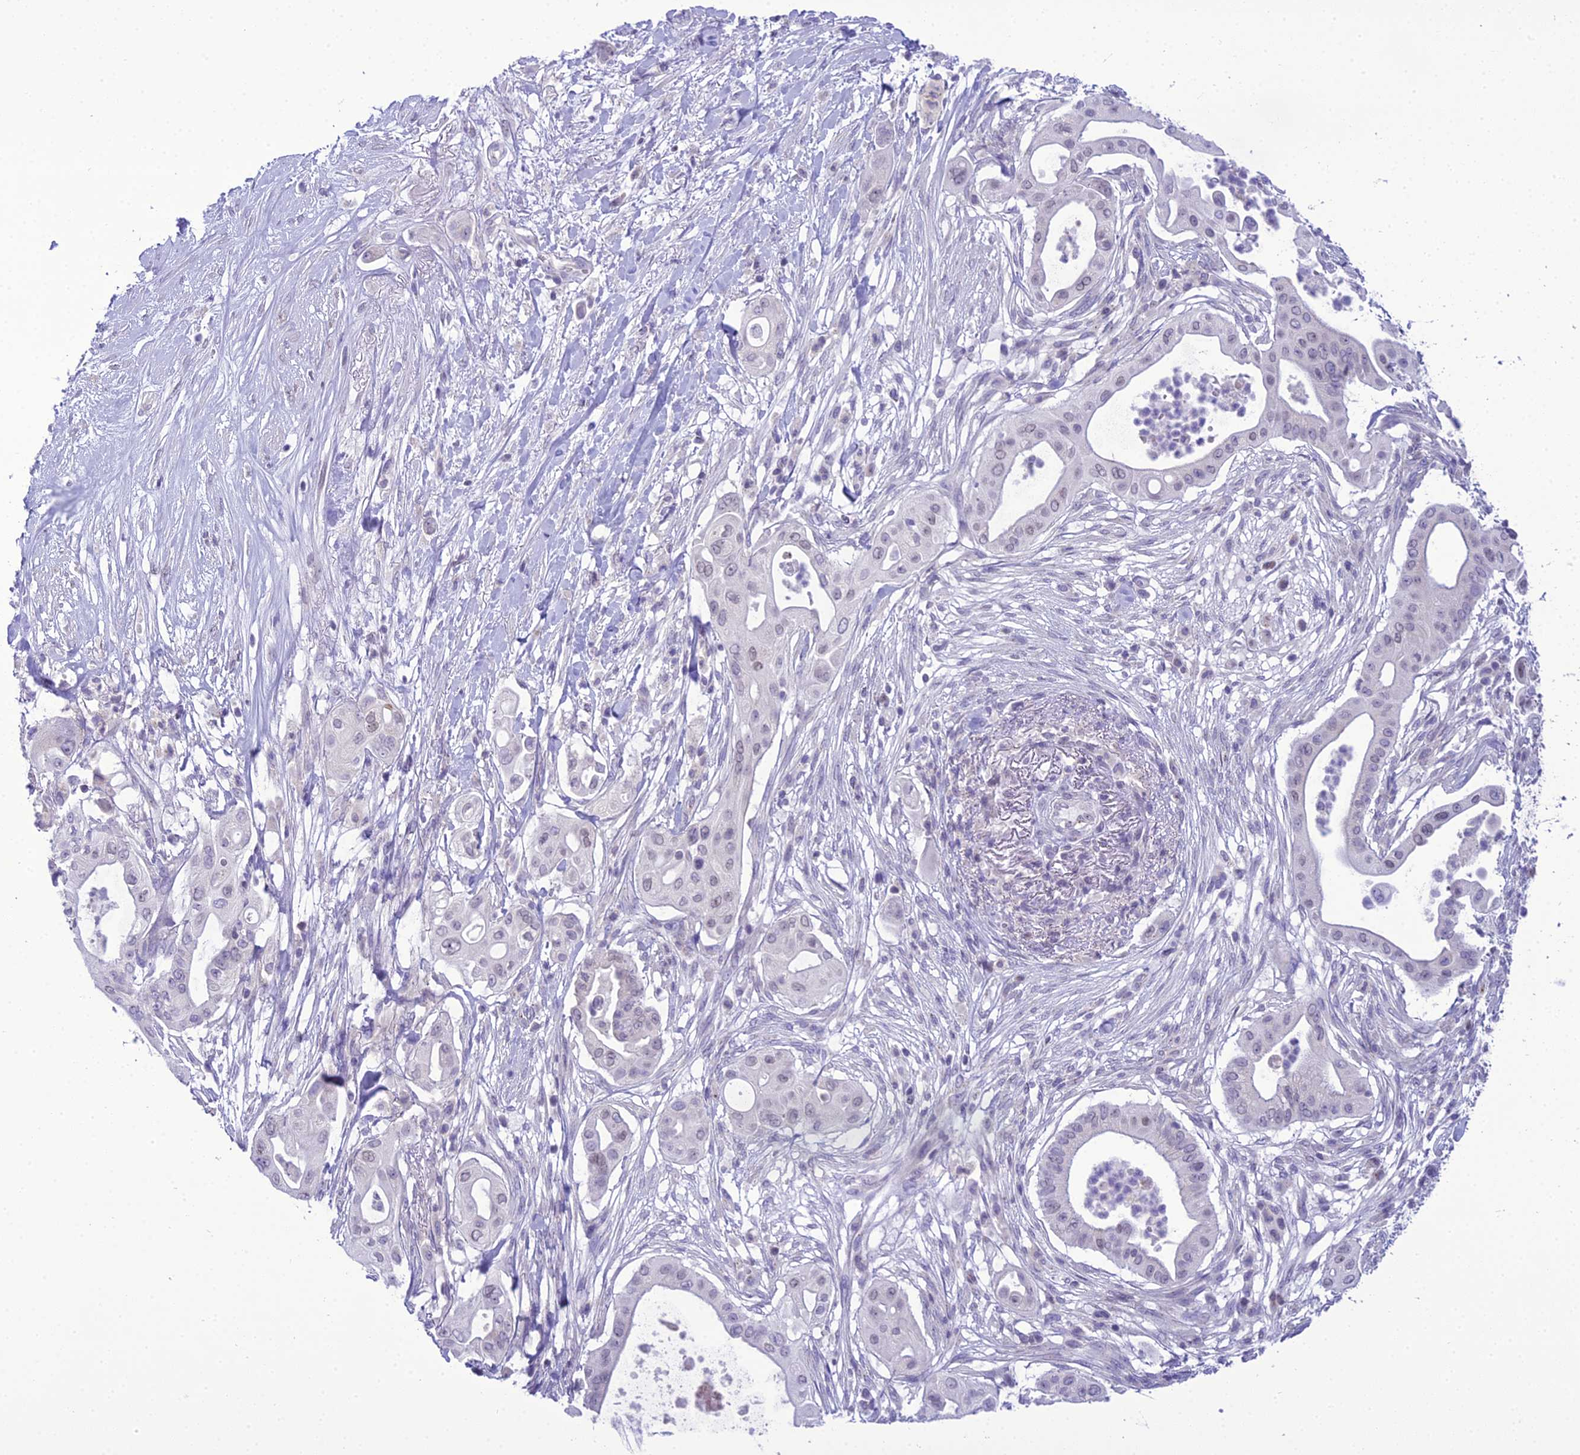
{"staining": {"intensity": "negative", "quantity": "none", "location": "none"}, "tissue": "pancreatic cancer", "cell_type": "Tumor cells", "image_type": "cancer", "snomed": [{"axis": "morphology", "description": "Adenocarcinoma, NOS"}, {"axis": "topography", "description": "Pancreas"}], "caption": "The histopathology image demonstrates no staining of tumor cells in adenocarcinoma (pancreatic).", "gene": "B9D2", "patient": {"sex": "male", "age": 68}}